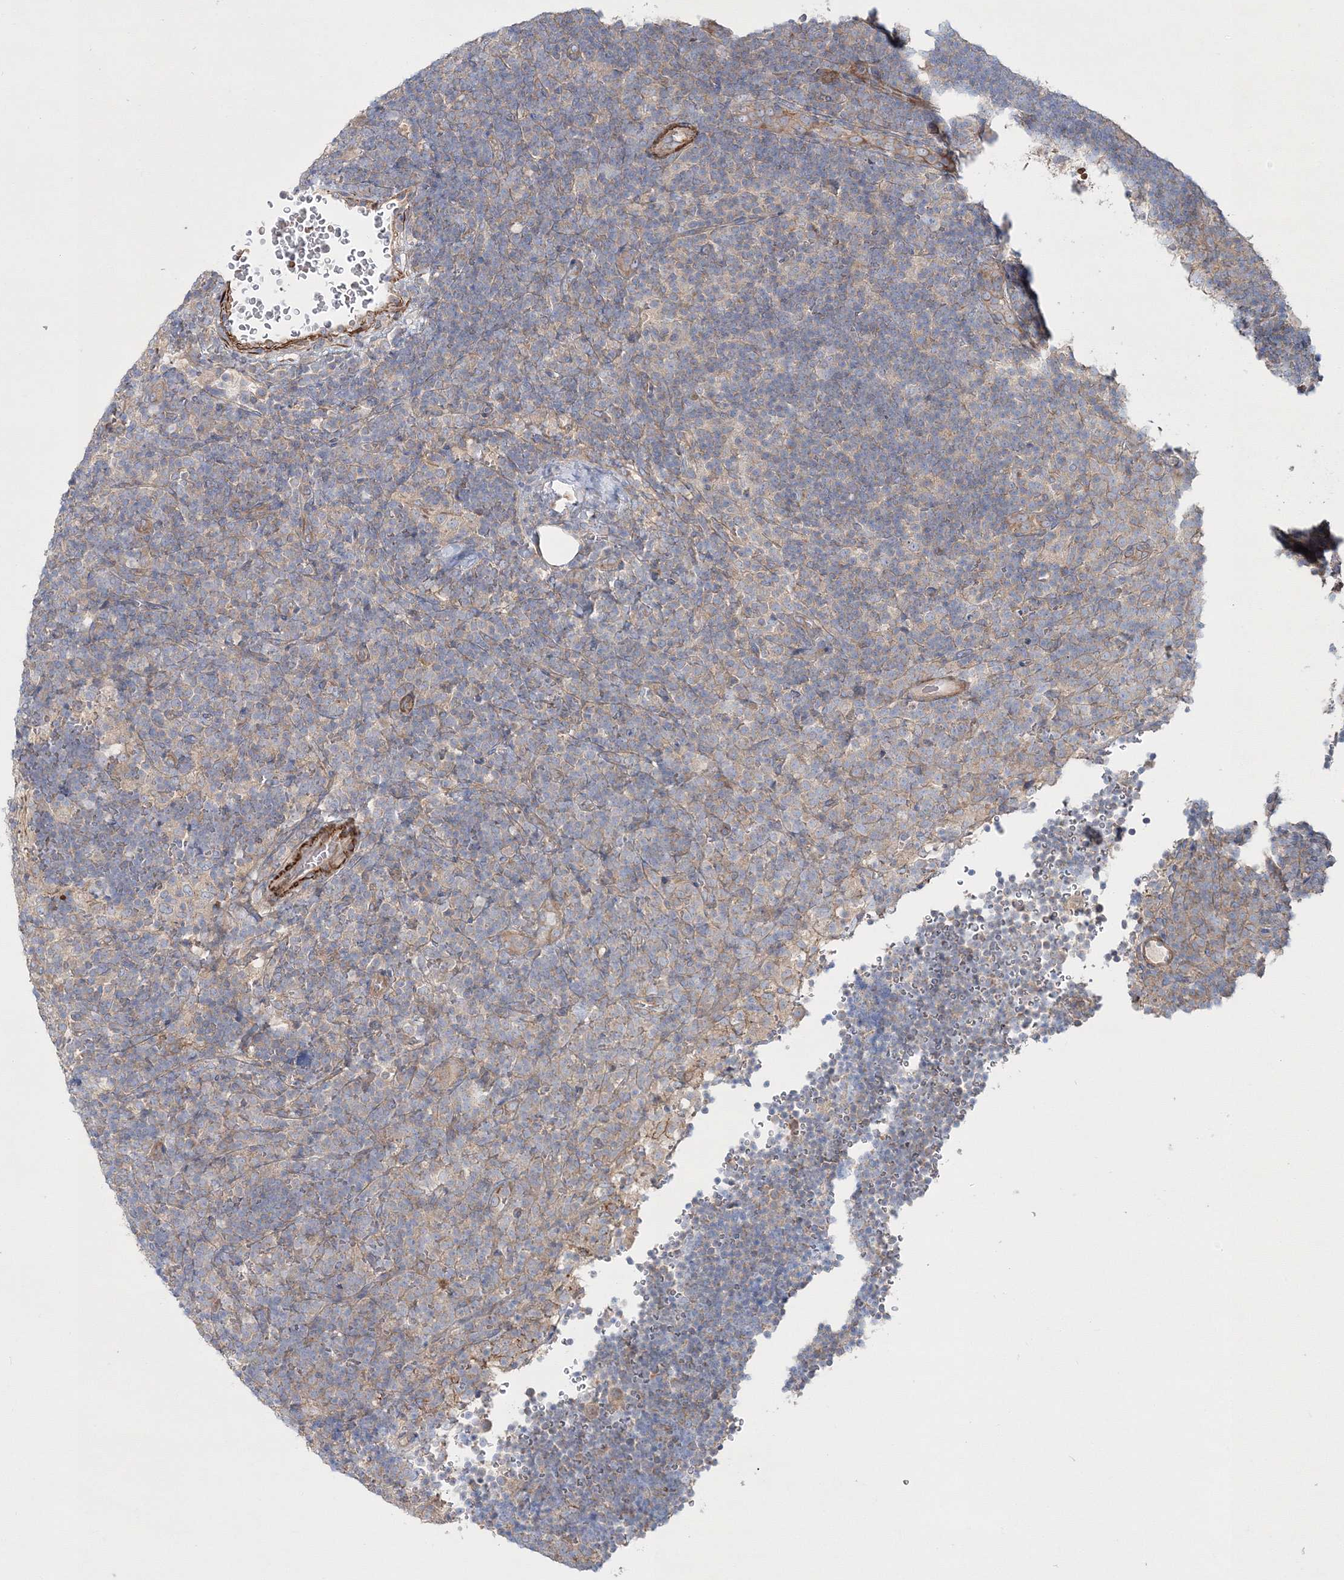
{"staining": {"intensity": "negative", "quantity": "none", "location": "none"}, "tissue": "lymphoma", "cell_type": "Tumor cells", "image_type": "cancer", "snomed": [{"axis": "morphology", "description": "Hodgkin's disease, NOS"}, {"axis": "topography", "description": "Lymph node"}], "caption": "This is a photomicrograph of IHC staining of lymphoma, which shows no expression in tumor cells.", "gene": "ZSWIM6", "patient": {"sex": "female", "age": 57}}